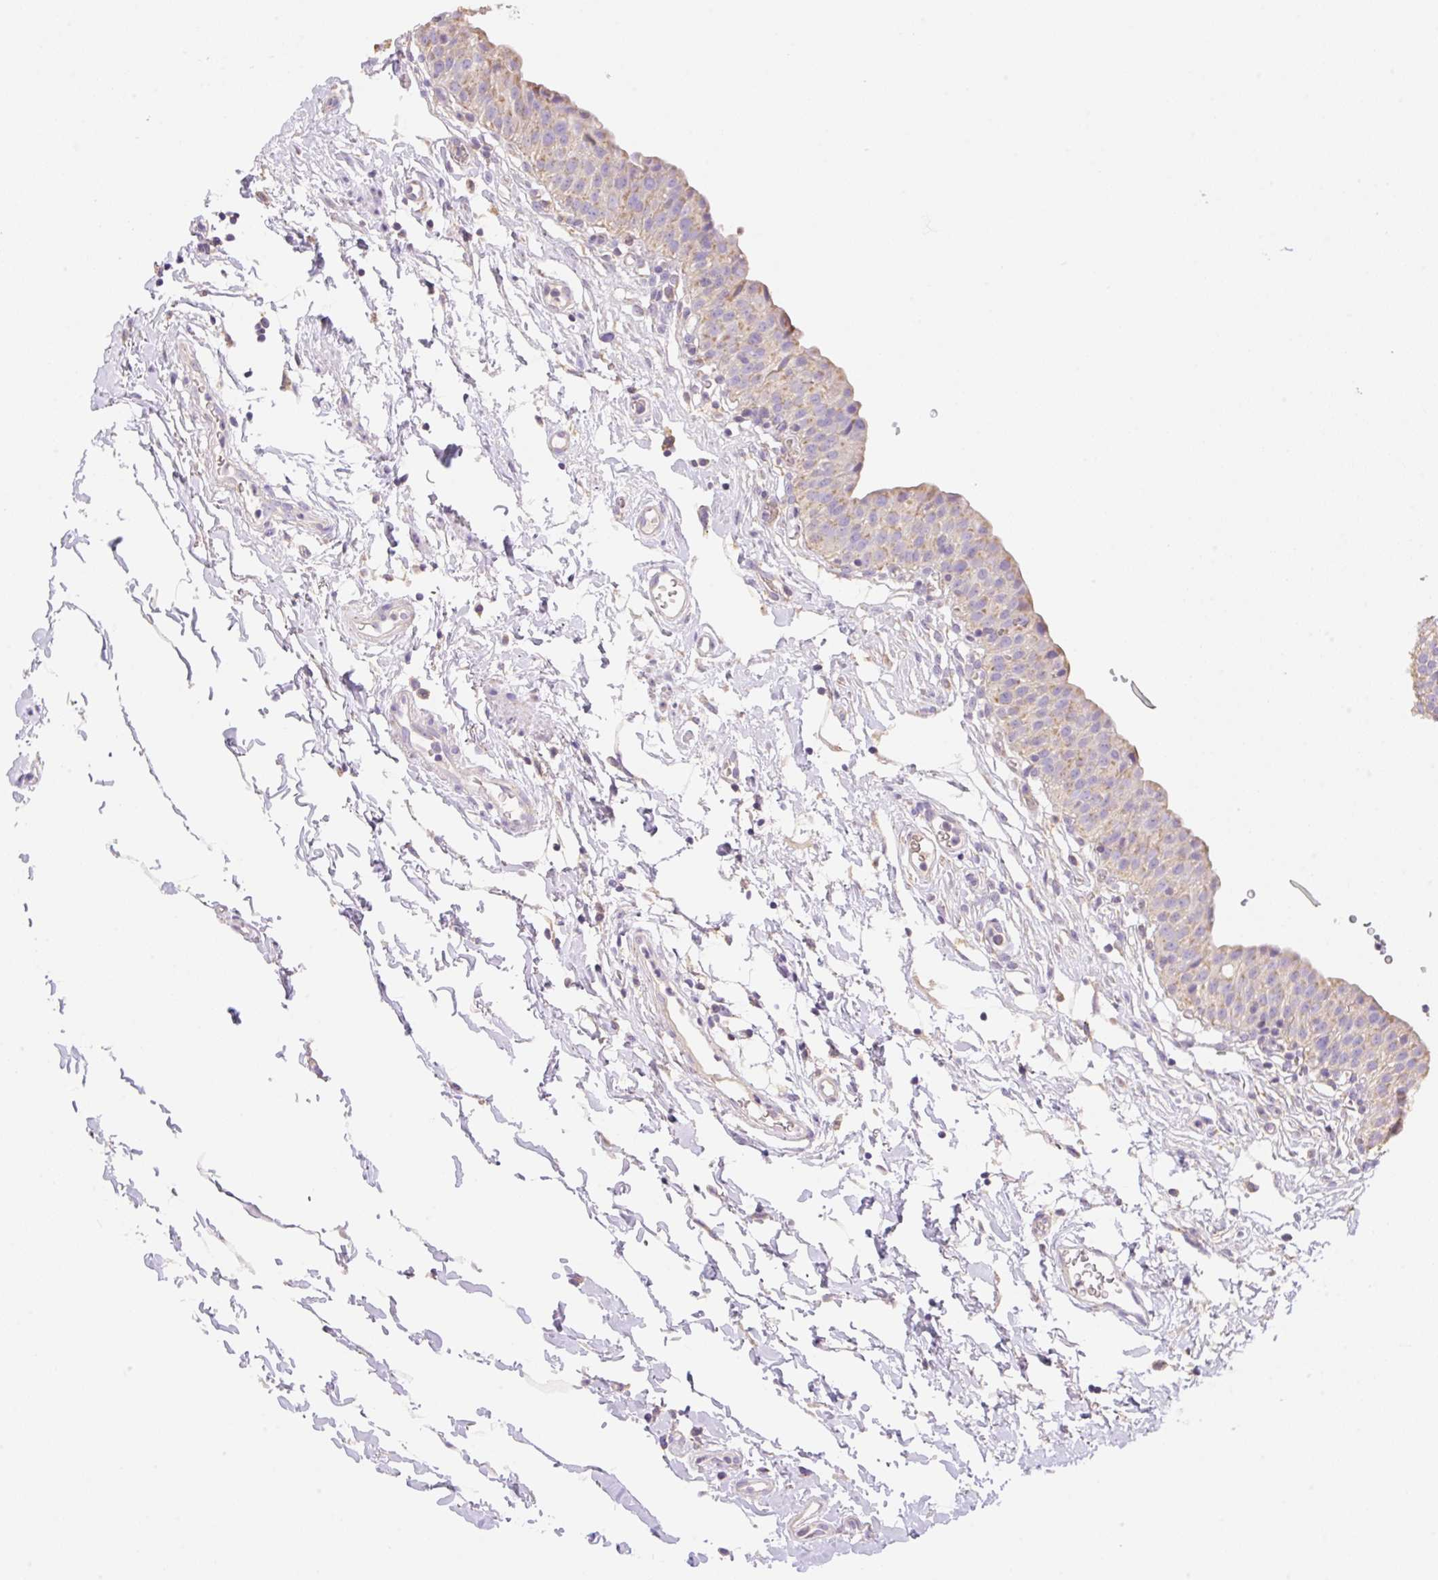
{"staining": {"intensity": "weak", "quantity": "25%-75%", "location": "cytoplasmic/membranous"}, "tissue": "urinary bladder", "cell_type": "Urothelial cells", "image_type": "normal", "snomed": [{"axis": "morphology", "description": "Normal tissue, NOS"}, {"axis": "topography", "description": "Urinary bladder"}, {"axis": "topography", "description": "Peripheral nerve tissue"}], "caption": "About 25%-75% of urothelial cells in normal urinary bladder demonstrate weak cytoplasmic/membranous protein expression as visualized by brown immunohistochemical staining.", "gene": "COPZ2", "patient": {"sex": "male", "age": 55}}